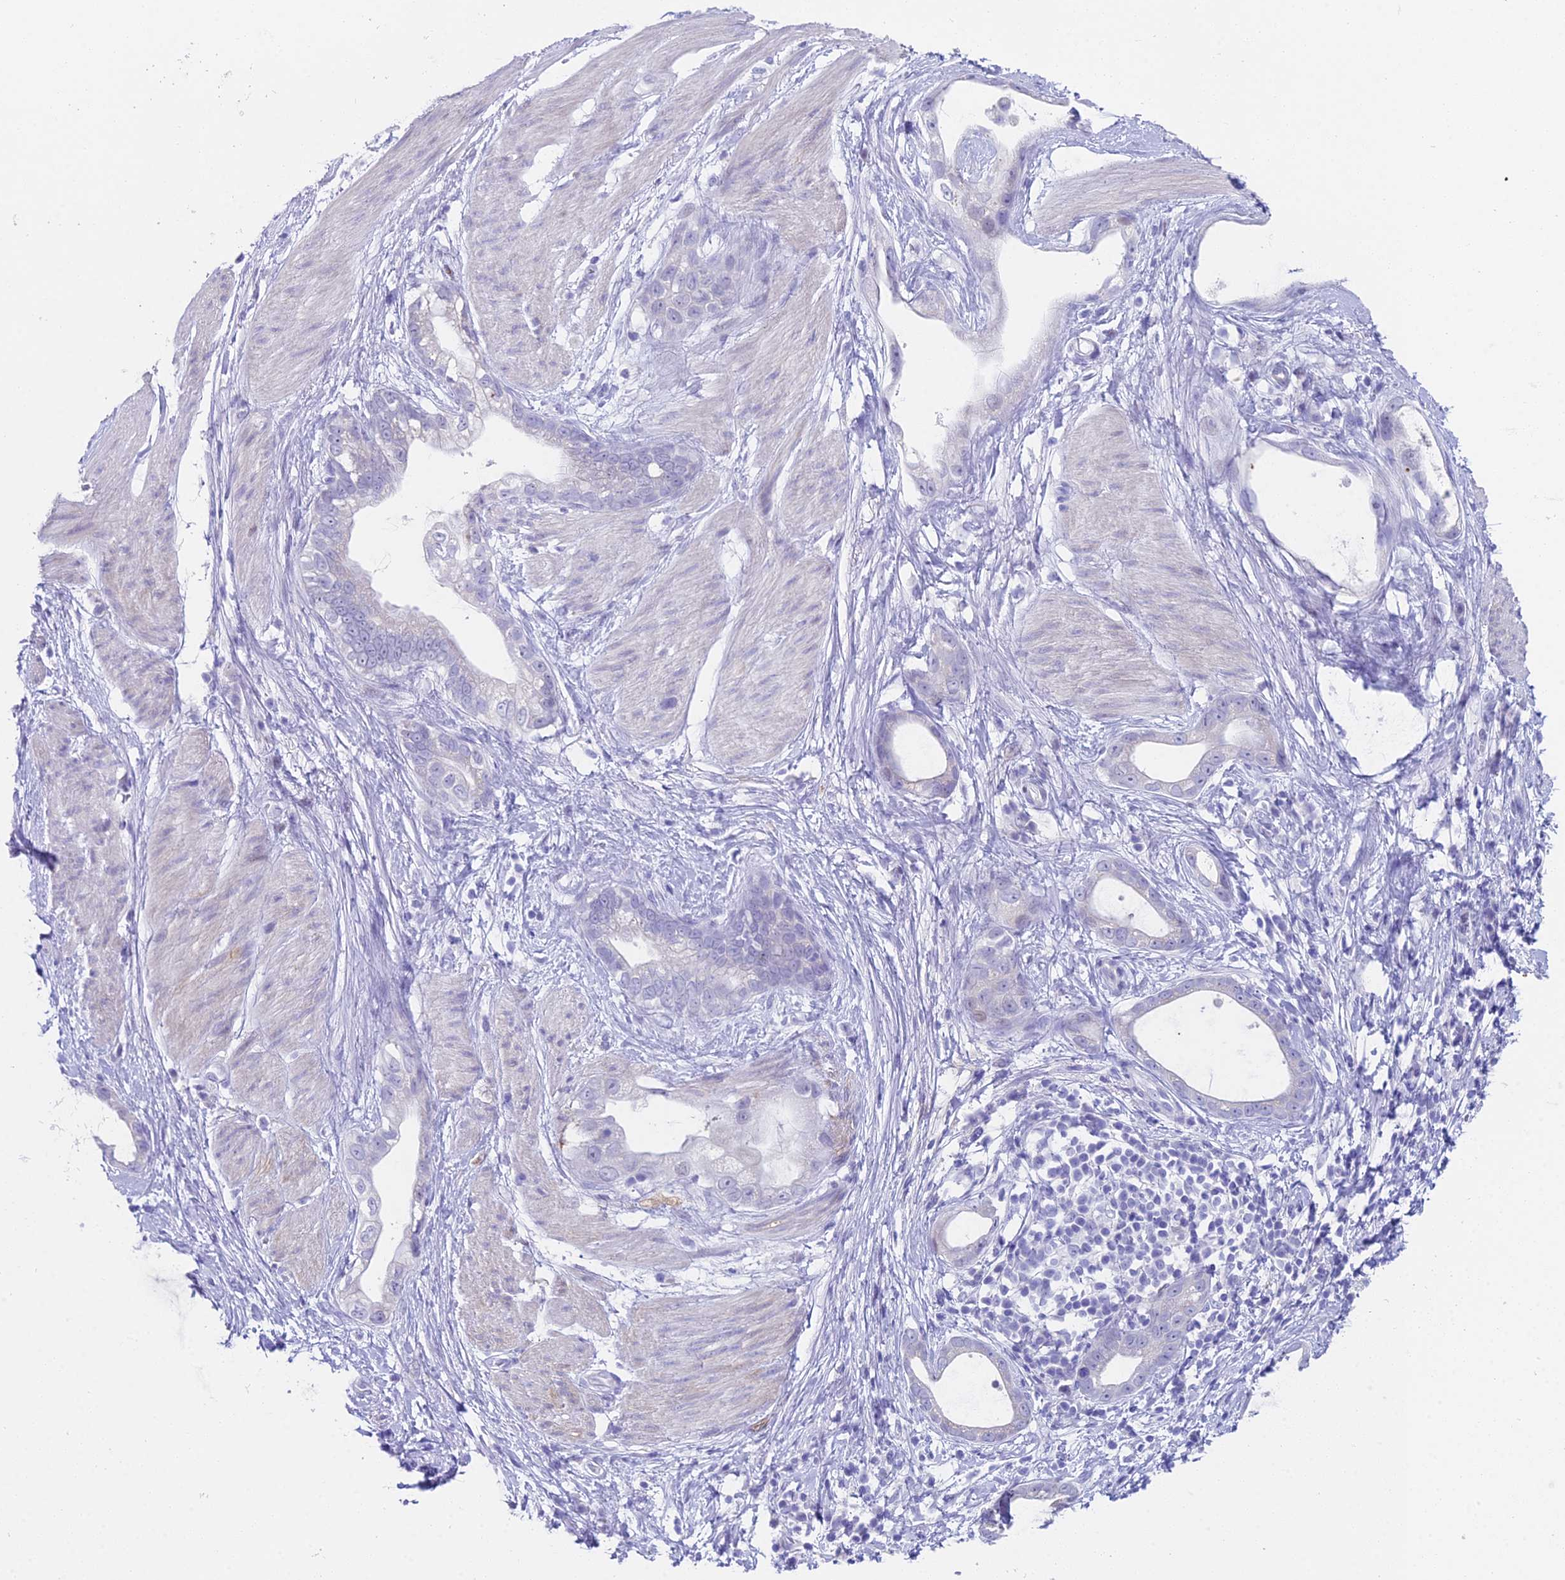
{"staining": {"intensity": "negative", "quantity": "none", "location": "none"}, "tissue": "stomach cancer", "cell_type": "Tumor cells", "image_type": "cancer", "snomed": [{"axis": "morphology", "description": "Adenocarcinoma, NOS"}, {"axis": "topography", "description": "Stomach"}], "caption": "Tumor cells are negative for brown protein staining in stomach cancer.", "gene": "CC2D2A", "patient": {"sex": "male", "age": 55}}